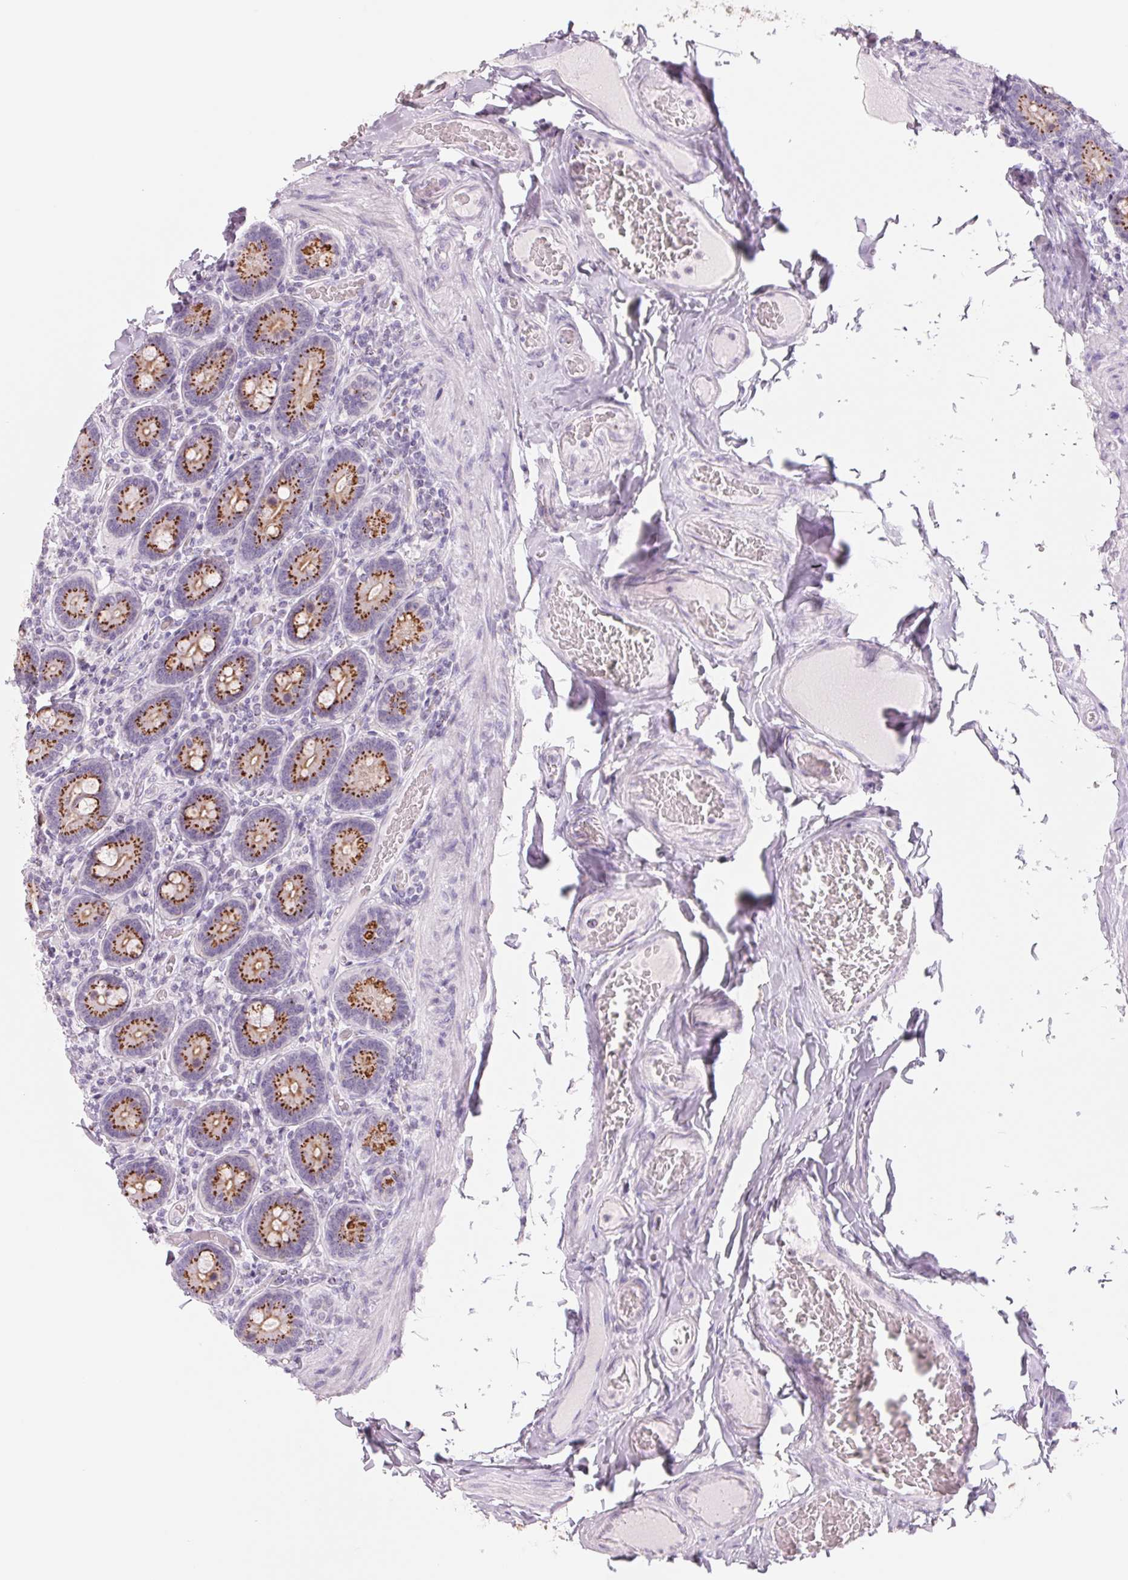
{"staining": {"intensity": "strong", "quantity": ">75%", "location": "cytoplasmic/membranous"}, "tissue": "duodenum", "cell_type": "Glandular cells", "image_type": "normal", "snomed": [{"axis": "morphology", "description": "Normal tissue, NOS"}, {"axis": "topography", "description": "Duodenum"}], "caption": "Duodenum stained with a brown dye reveals strong cytoplasmic/membranous positive staining in approximately >75% of glandular cells.", "gene": "GALNT7", "patient": {"sex": "female", "age": 62}}